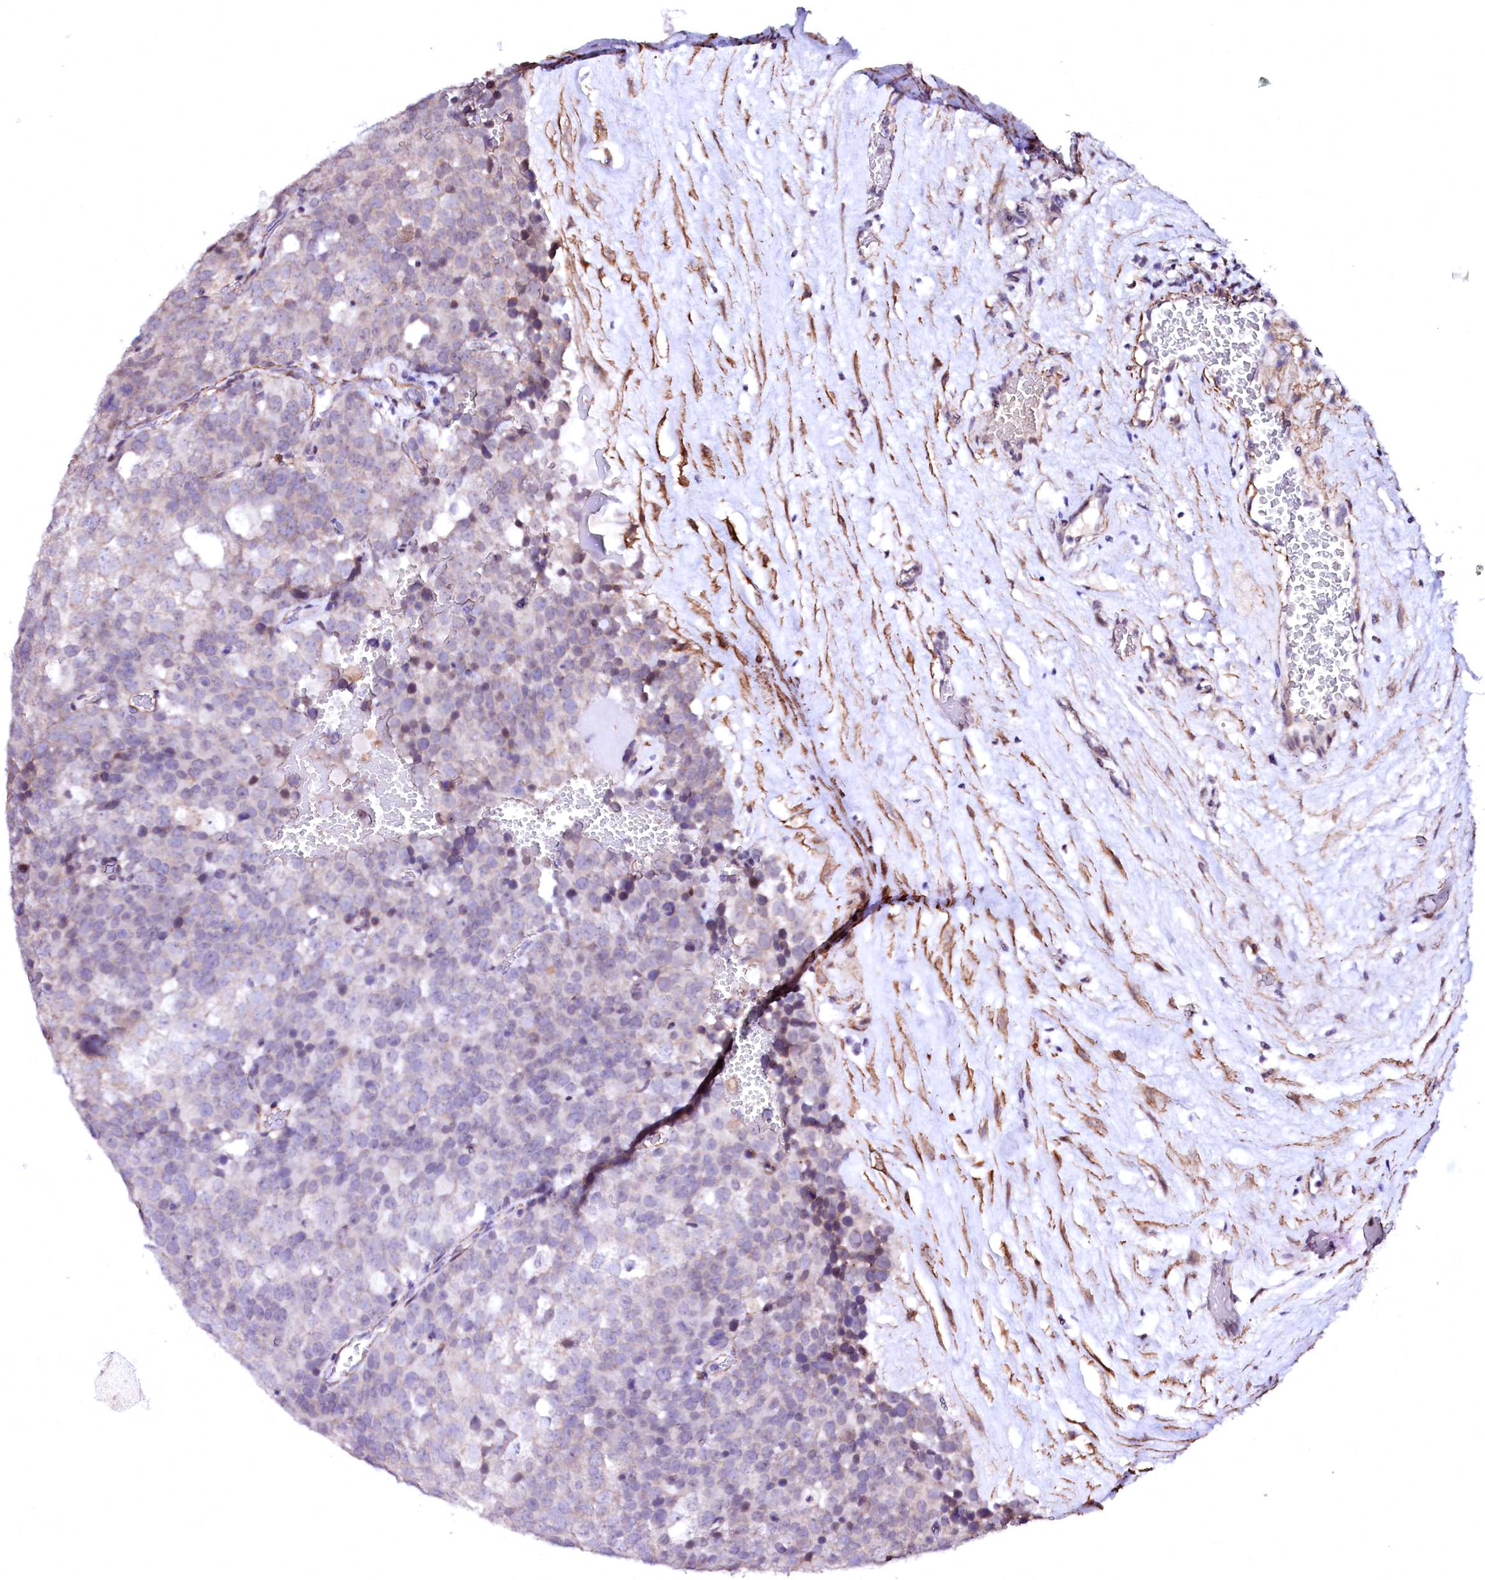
{"staining": {"intensity": "negative", "quantity": "none", "location": "none"}, "tissue": "testis cancer", "cell_type": "Tumor cells", "image_type": "cancer", "snomed": [{"axis": "morphology", "description": "Seminoma, NOS"}, {"axis": "topography", "description": "Testis"}], "caption": "There is no significant staining in tumor cells of testis seminoma. The staining was performed using DAB to visualize the protein expression in brown, while the nuclei were stained in blue with hematoxylin (Magnification: 20x).", "gene": "GPR176", "patient": {"sex": "male", "age": 71}}